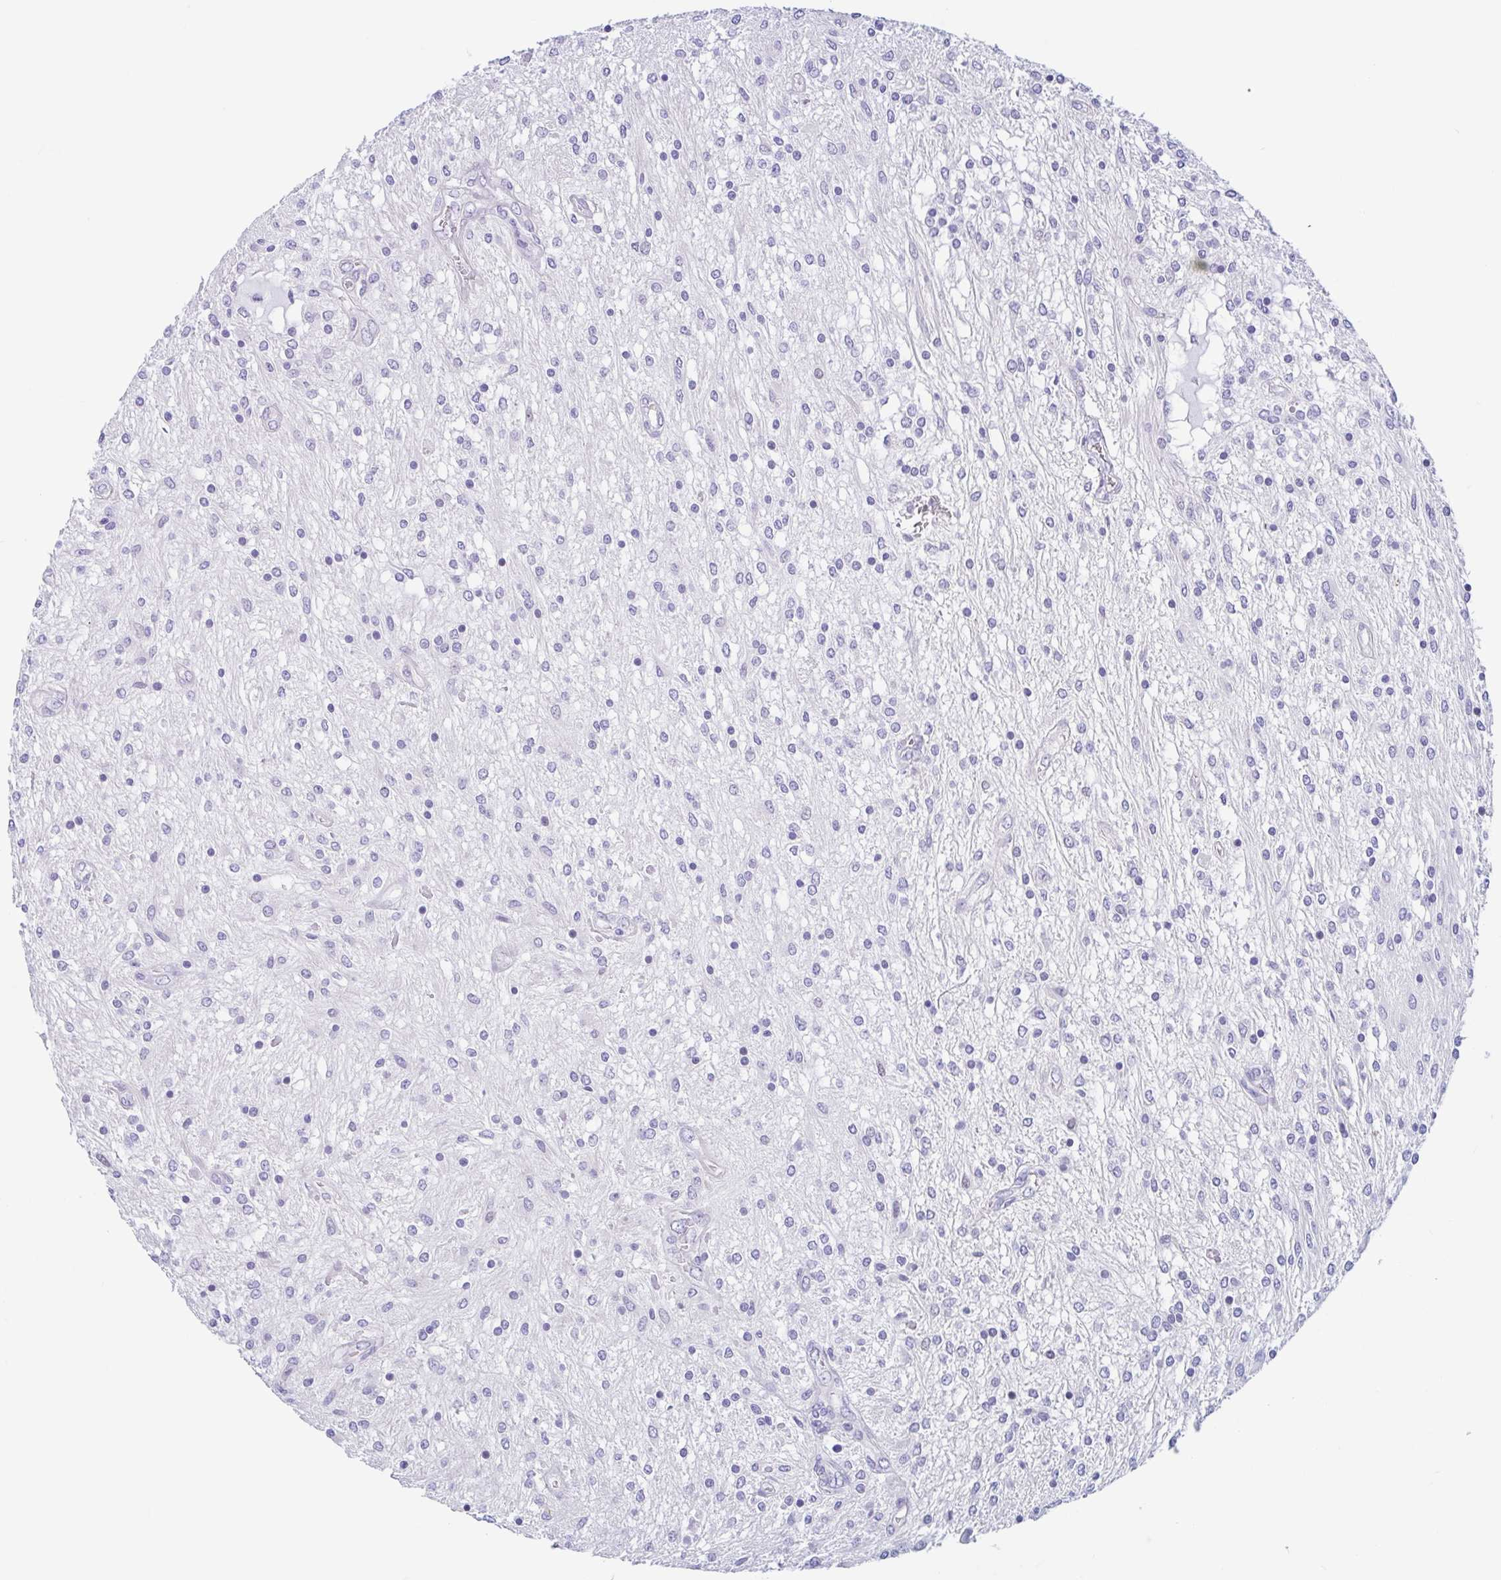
{"staining": {"intensity": "negative", "quantity": "none", "location": "none"}, "tissue": "glioma", "cell_type": "Tumor cells", "image_type": "cancer", "snomed": [{"axis": "morphology", "description": "Glioma, malignant, Low grade"}, {"axis": "topography", "description": "Cerebellum"}], "caption": "Tumor cells show no significant protein staining in malignant low-grade glioma.", "gene": "OR6N2", "patient": {"sex": "female", "age": 14}}